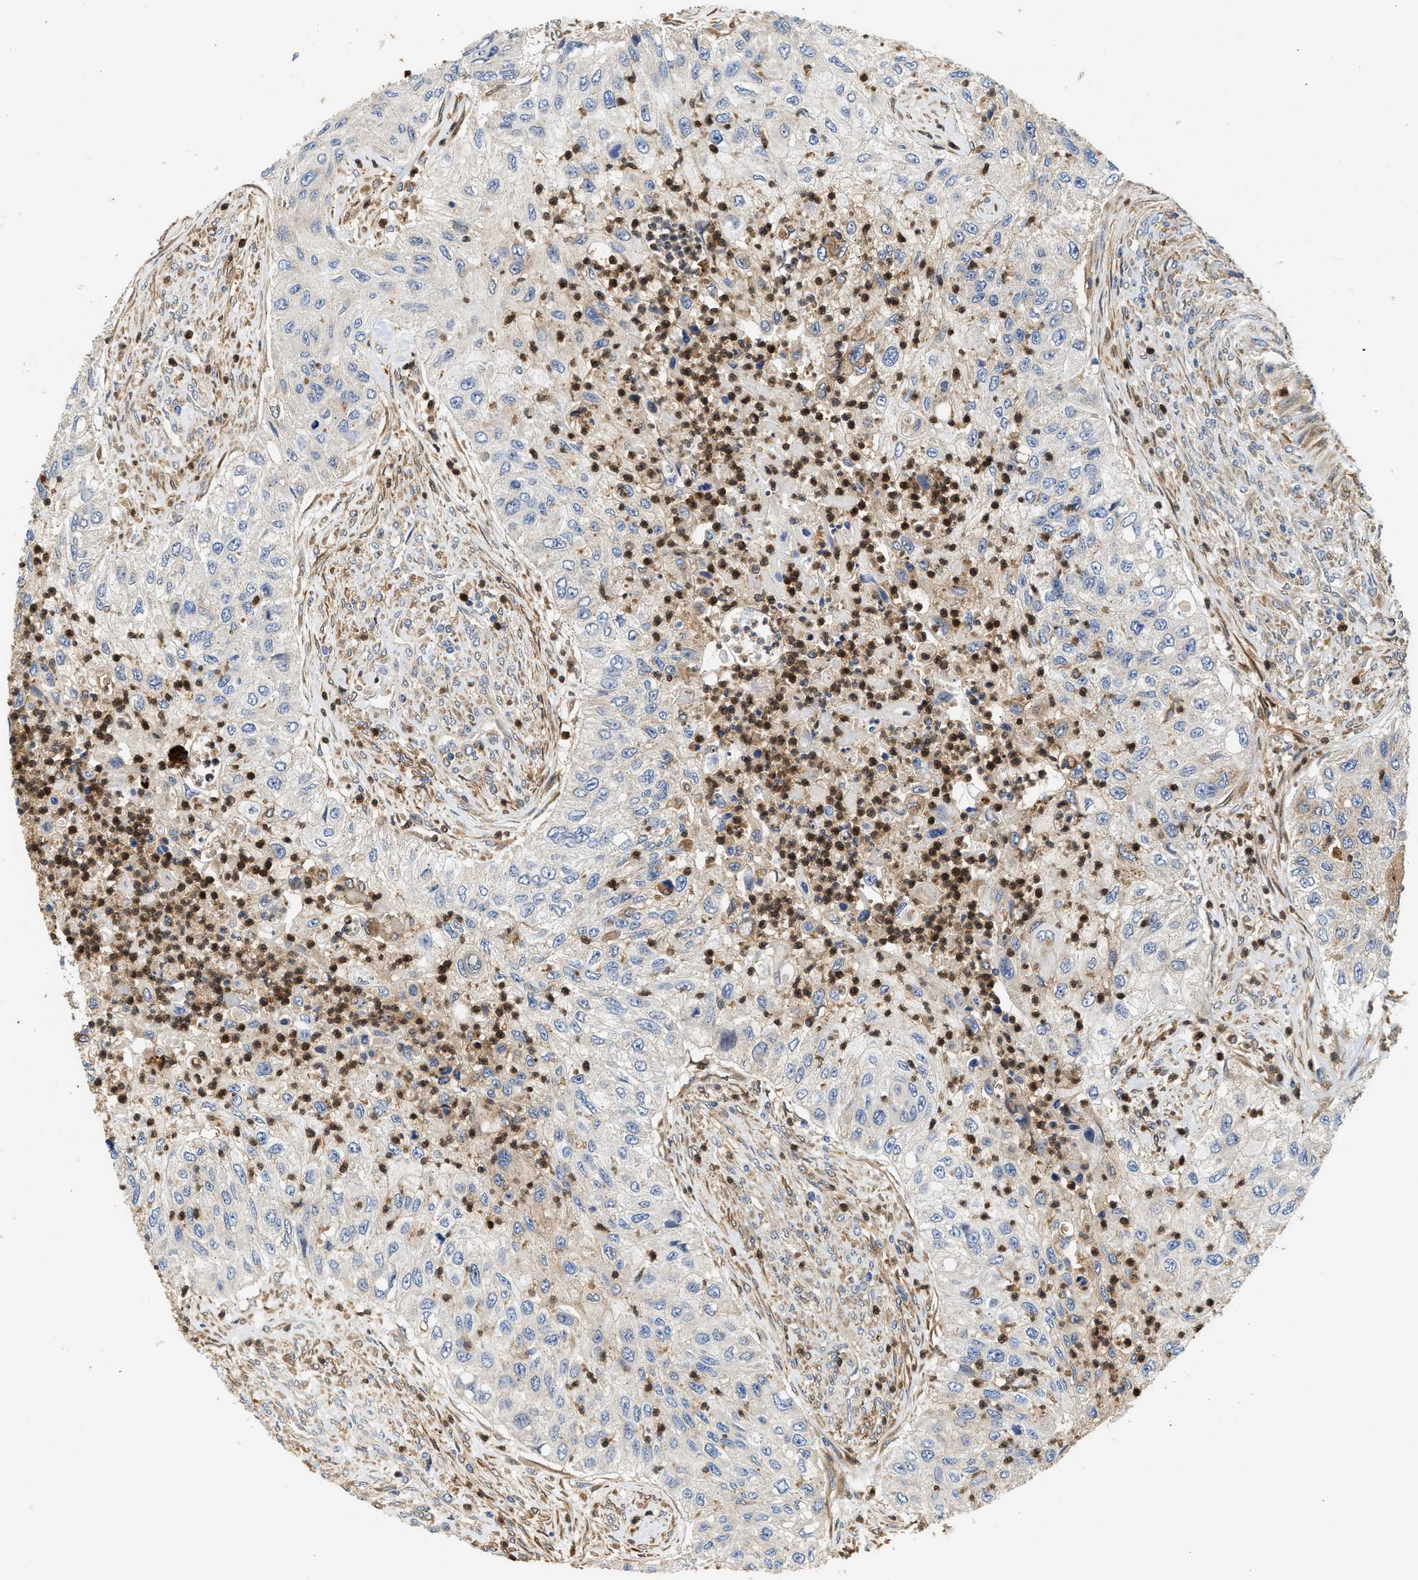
{"staining": {"intensity": "weak", "quantity": "<25%", "location": "cytoplasmic/membranous"}, "tissue": "urothelial cancer", "cell_type": "Tumor cells", "image_type": "cancer", "snomed": [{"axis": "morphology", "description": "Urothelial carcinoma, High grade"}, {"axis": "topography", "description": "Urinary bladder"}], "caption": "Tumor cells show no significant staining in urothelial cancer.", "gene": "RAB31", "patient": {"sex": "female", "age": 60}}